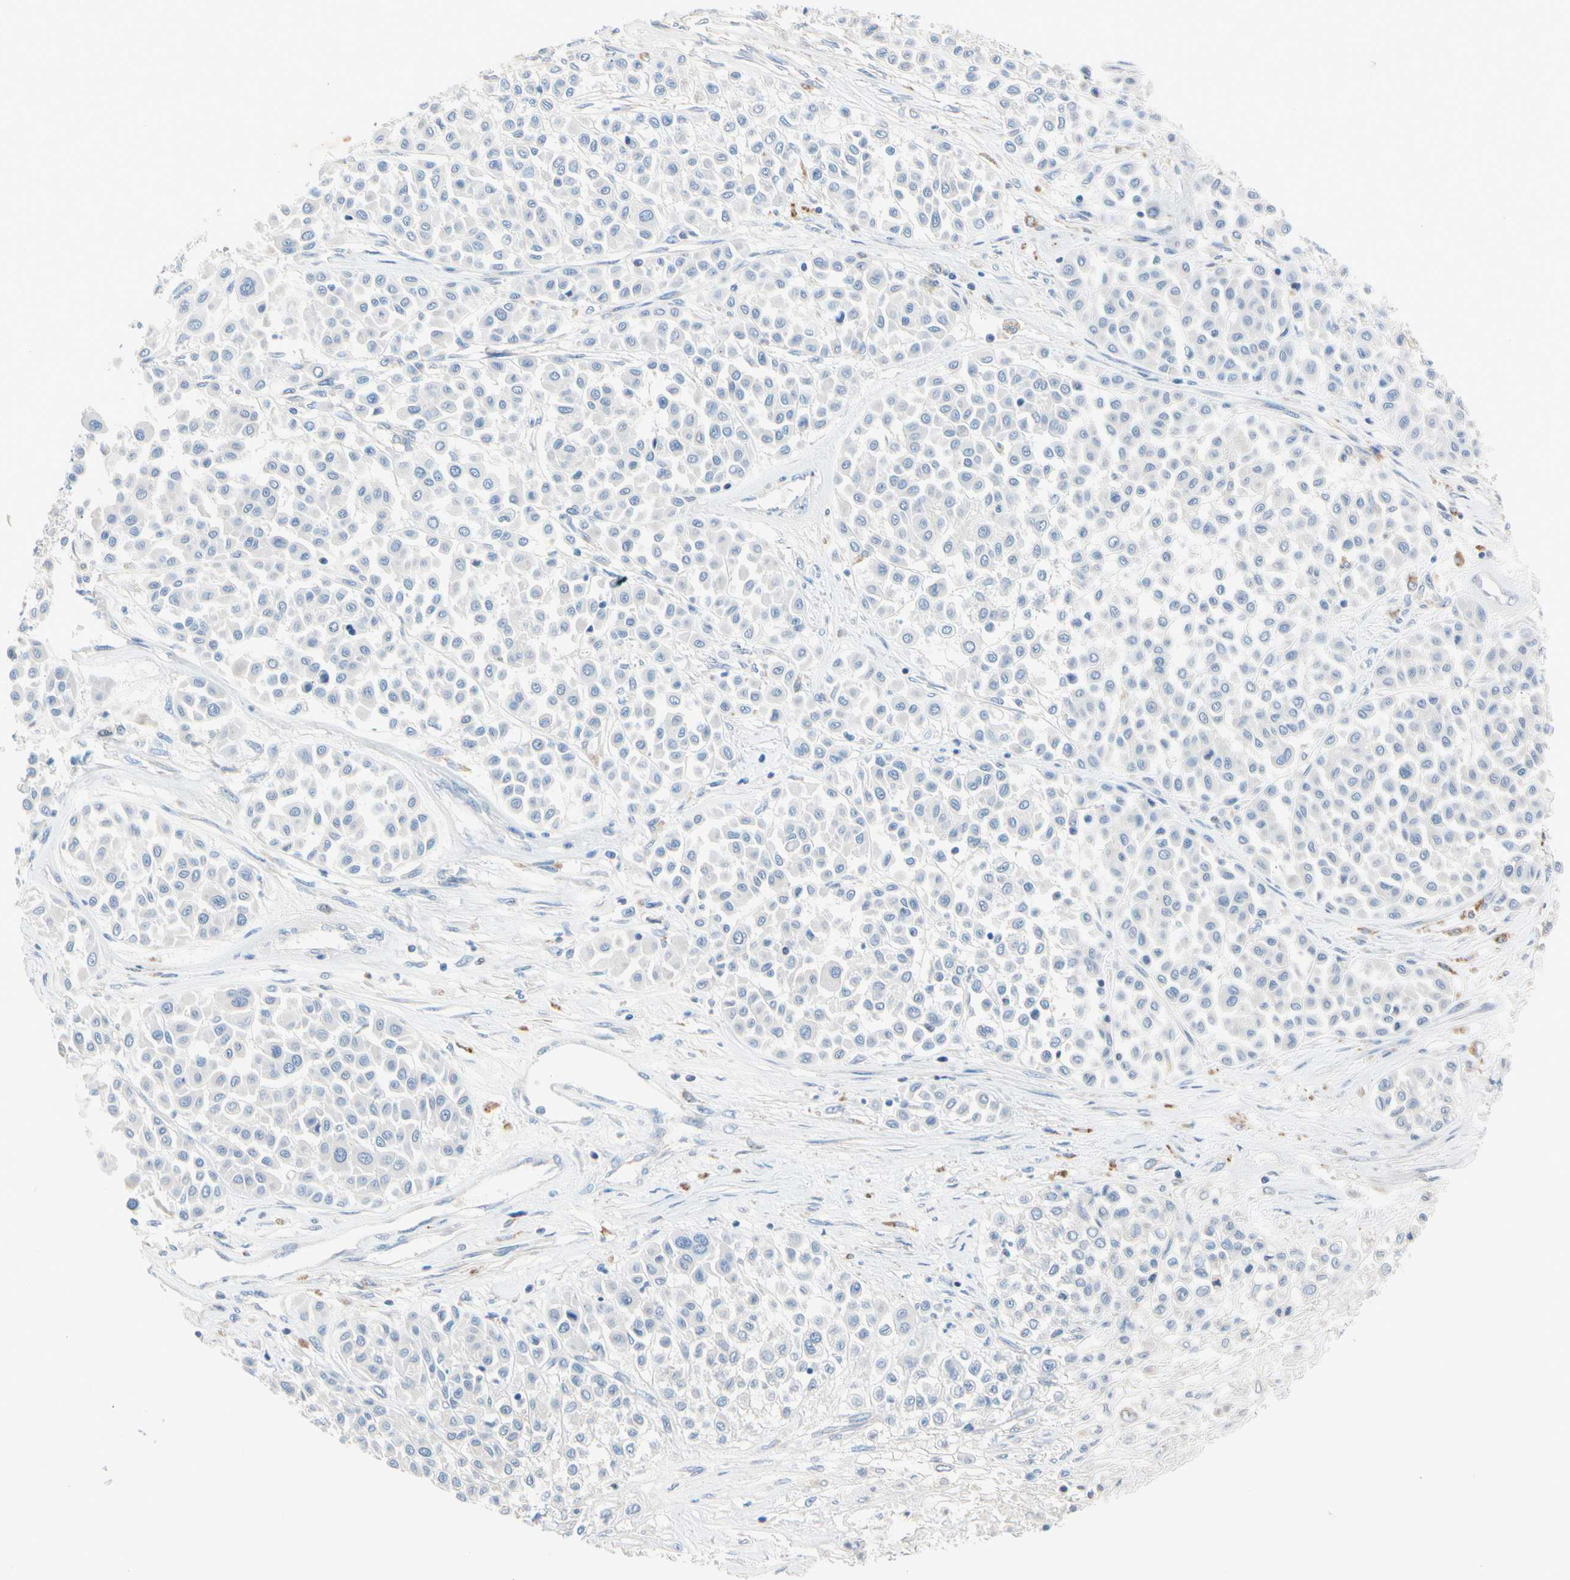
{"staining": {"intensity": "negative", "quantity": "none", "location": "none"}, "tissue": "melanoma", "cell_type": "Tumor cells", "image_type": "cancer", "snomed": [{"axis": "morphology", "description": "Malignant melanoma, Metastatic site"}, {"axis": "topography", "description": "Soft tissue"}], "caption": "Immunohistochemistry histopathology image of neoplastic tissue: human malignant melanoma (metastatic site) stained with DAB demonstrates no significant protein staining in tumor cells.", "gene": "MARK1", "patient": {"sex": "male", "age": 41}}